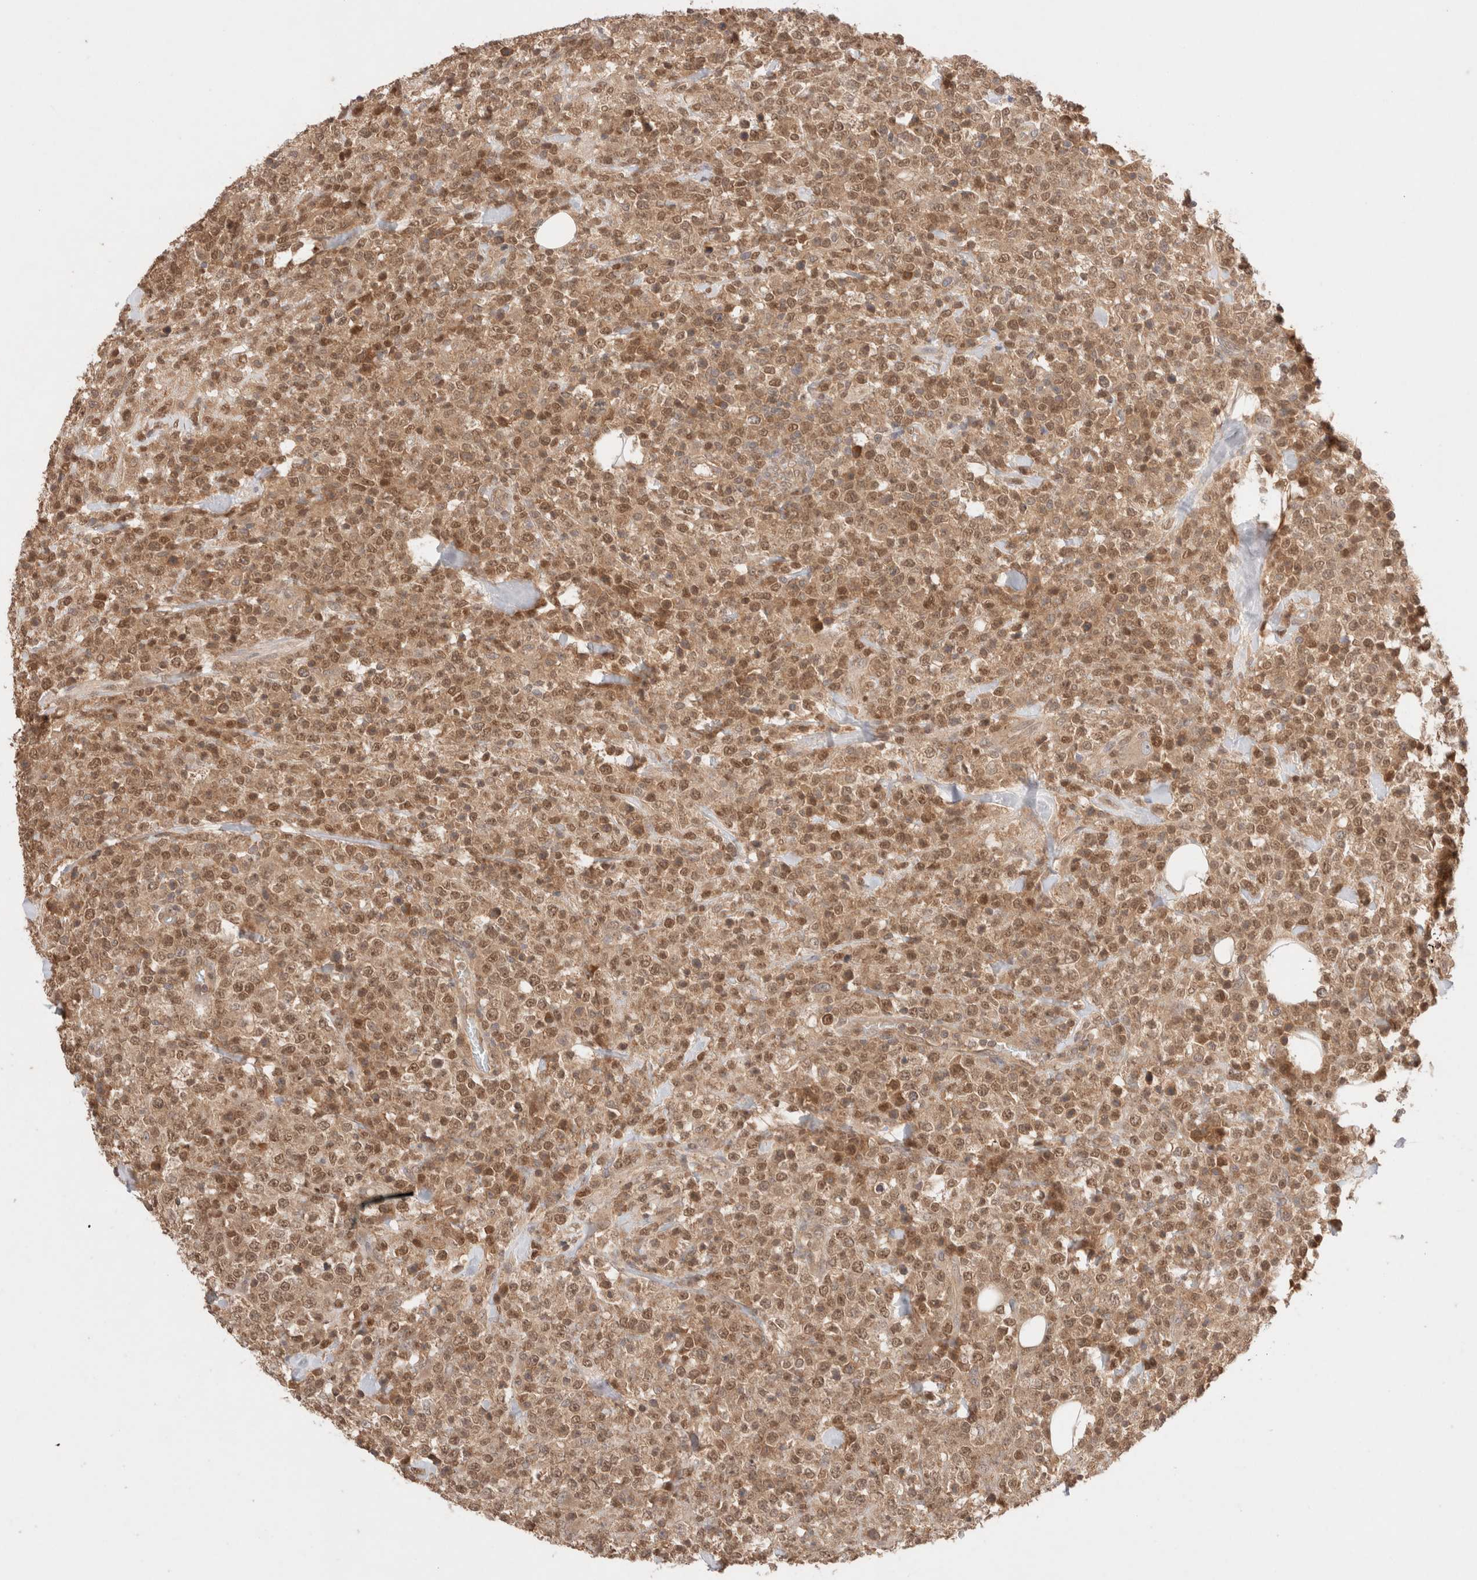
{"staining": {"intensity": "moderate", "quantity": ">75%", "location": "cytoplasmic/membranous,nuclear"}, "tissue": "lymphoma", "cell_type": "Tumor cells", "image_type": "cancer", "snomed": [{"axis": "morphology", "description": "Malignant lymphoma, non-Hodgkin's type, High grade"}, {"axis": "topography", "description": "Colon"}], "caption": "The immunohistochemical stain shows moderate cytoplasmic/membranous and nuclear staining in tumor cells of malignant lymphoma, non-Hodgkin's type (high-grade) tissue.", "gene": "CARNMT1", "patient": {"sex": "female", "age": 53}}